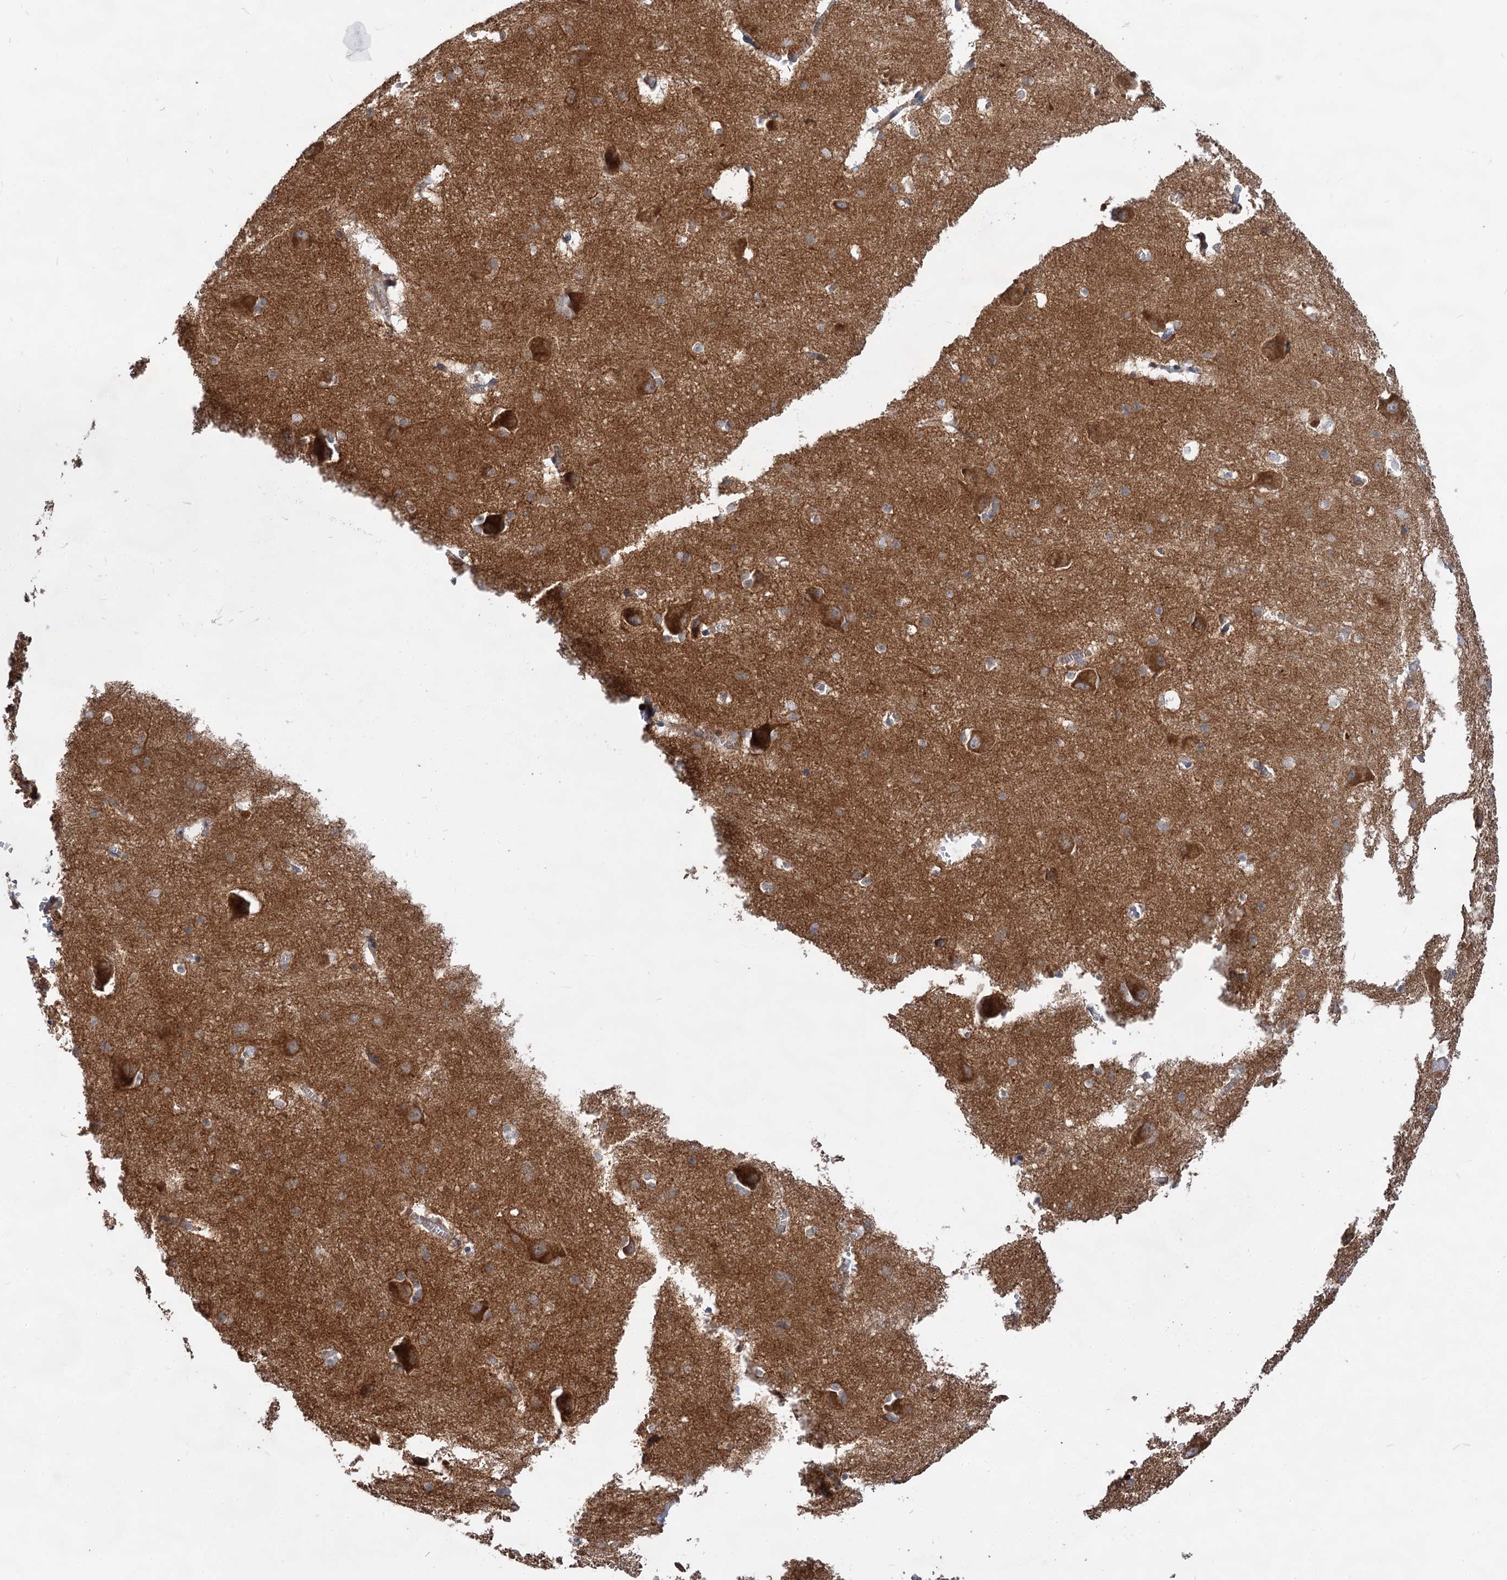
{"staining": {"intensity": "moderate", "quantity": "<25%", "location": "cytoplasmic/membranous"}, "tissue": "caudate", "cell_type": "Glial cells", "image_type": "normal", "snomed": [{"axis": "morphology", "description": "Normal tissue, NOS"}, {"axis": "topography", "description": "Lateral ventricle wall"}], "caption": "The photomicrograph shows a brown stain indicating the presence of a protein in the cytoplasmic/membranous of glial cells in caudate. (DAB = brown stain, brightfield microscopy at high magnification).", "gene": "PACS1", "patient": {"sex": "male", "age": 37}}